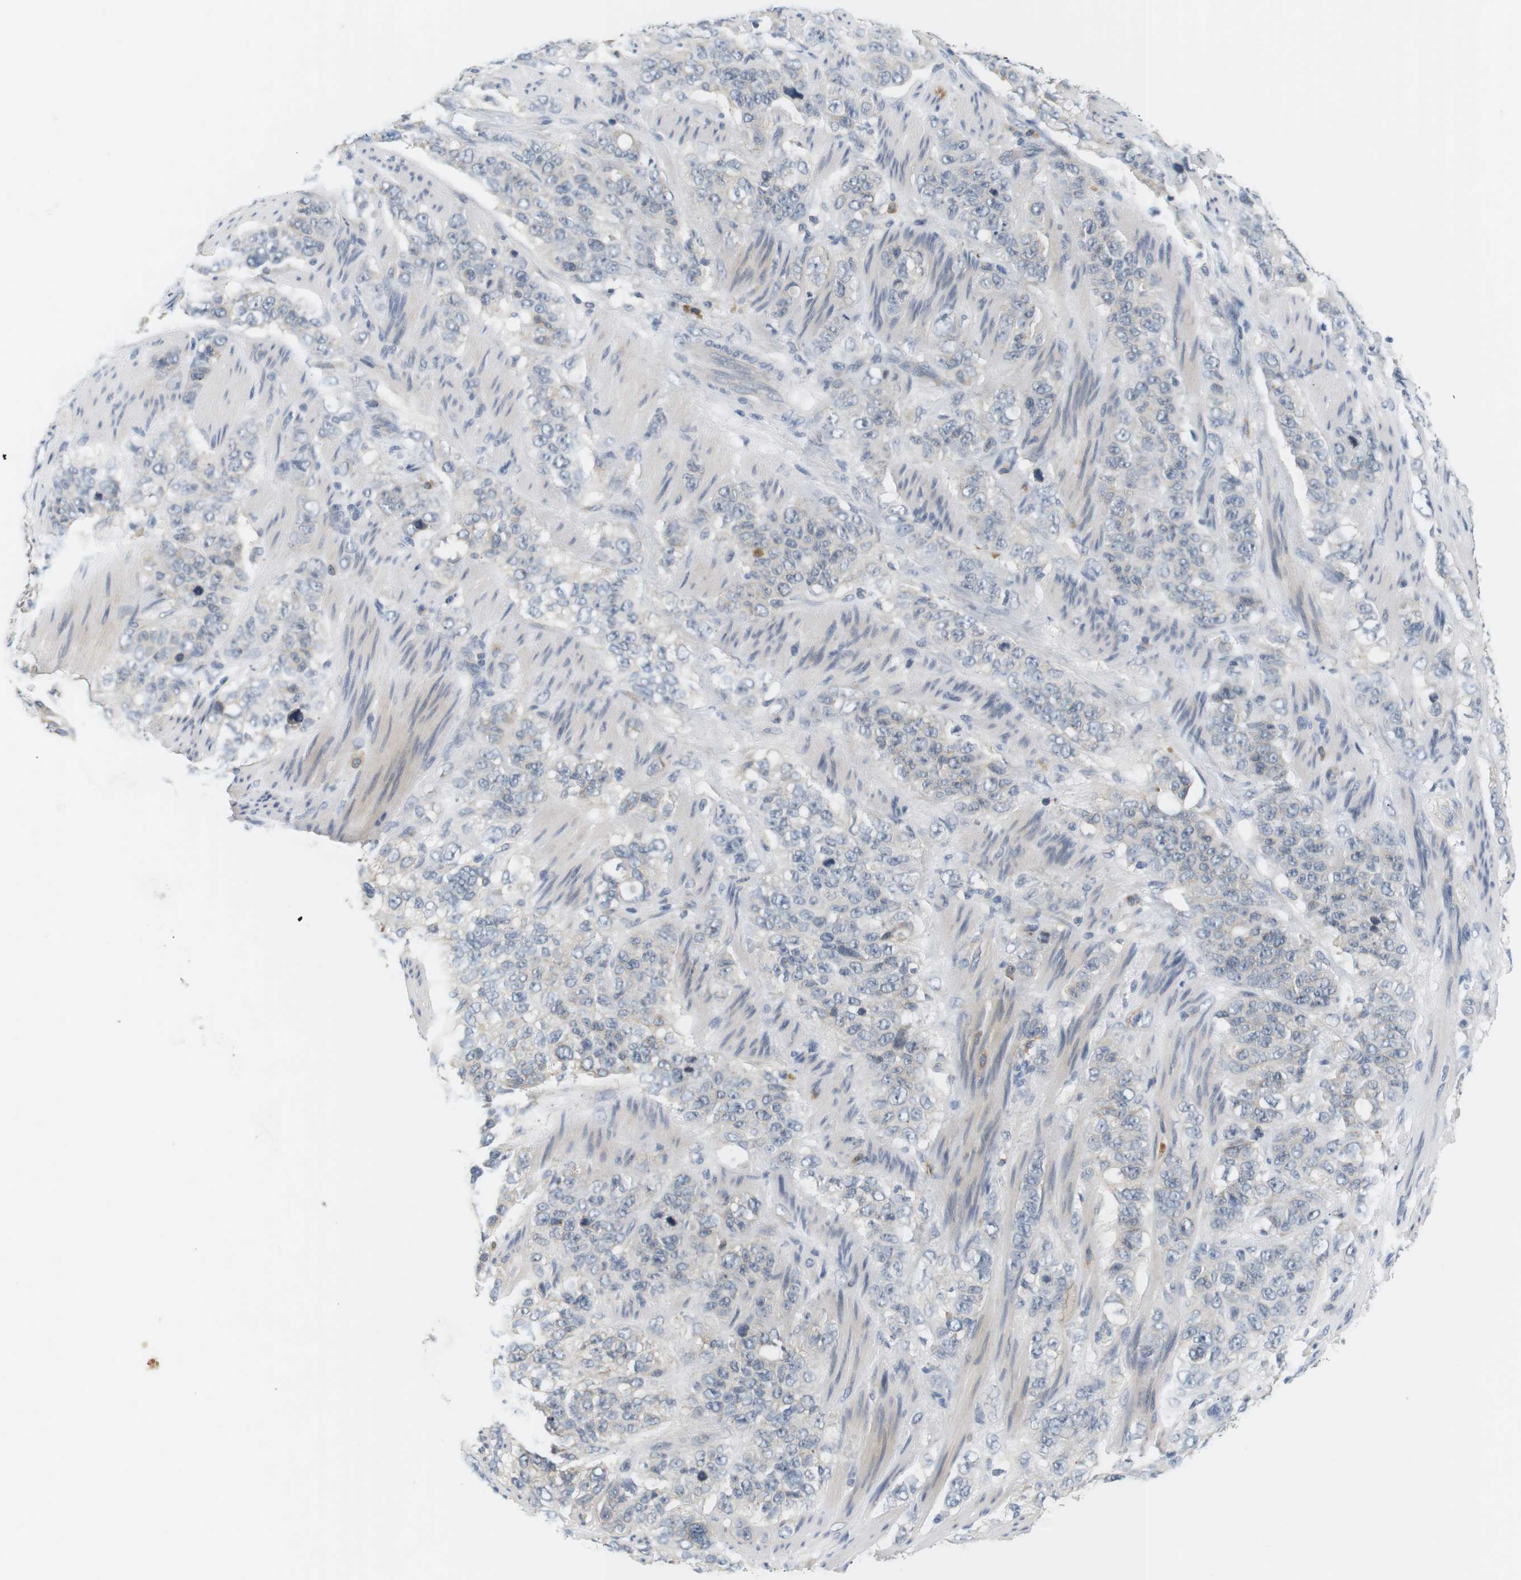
{"staining": {"intensity": "negative", "quantity": "none", "location": "none"}, "tissue": "stomach cancer", "cell_type": "Tumor cells", "image_type": "cancer", "snomed": [{"axis": "morphology", "description": "Adenocarcinoma, NOS"}, {"axis": "topography", "description": "Stomach"}], "caption": "An image of human stomach cancer (adenocarcinoma) is negative for staining in tumor cells.", "gene": "EVA1C", "patient": {"sex": "male", "age": 48}}